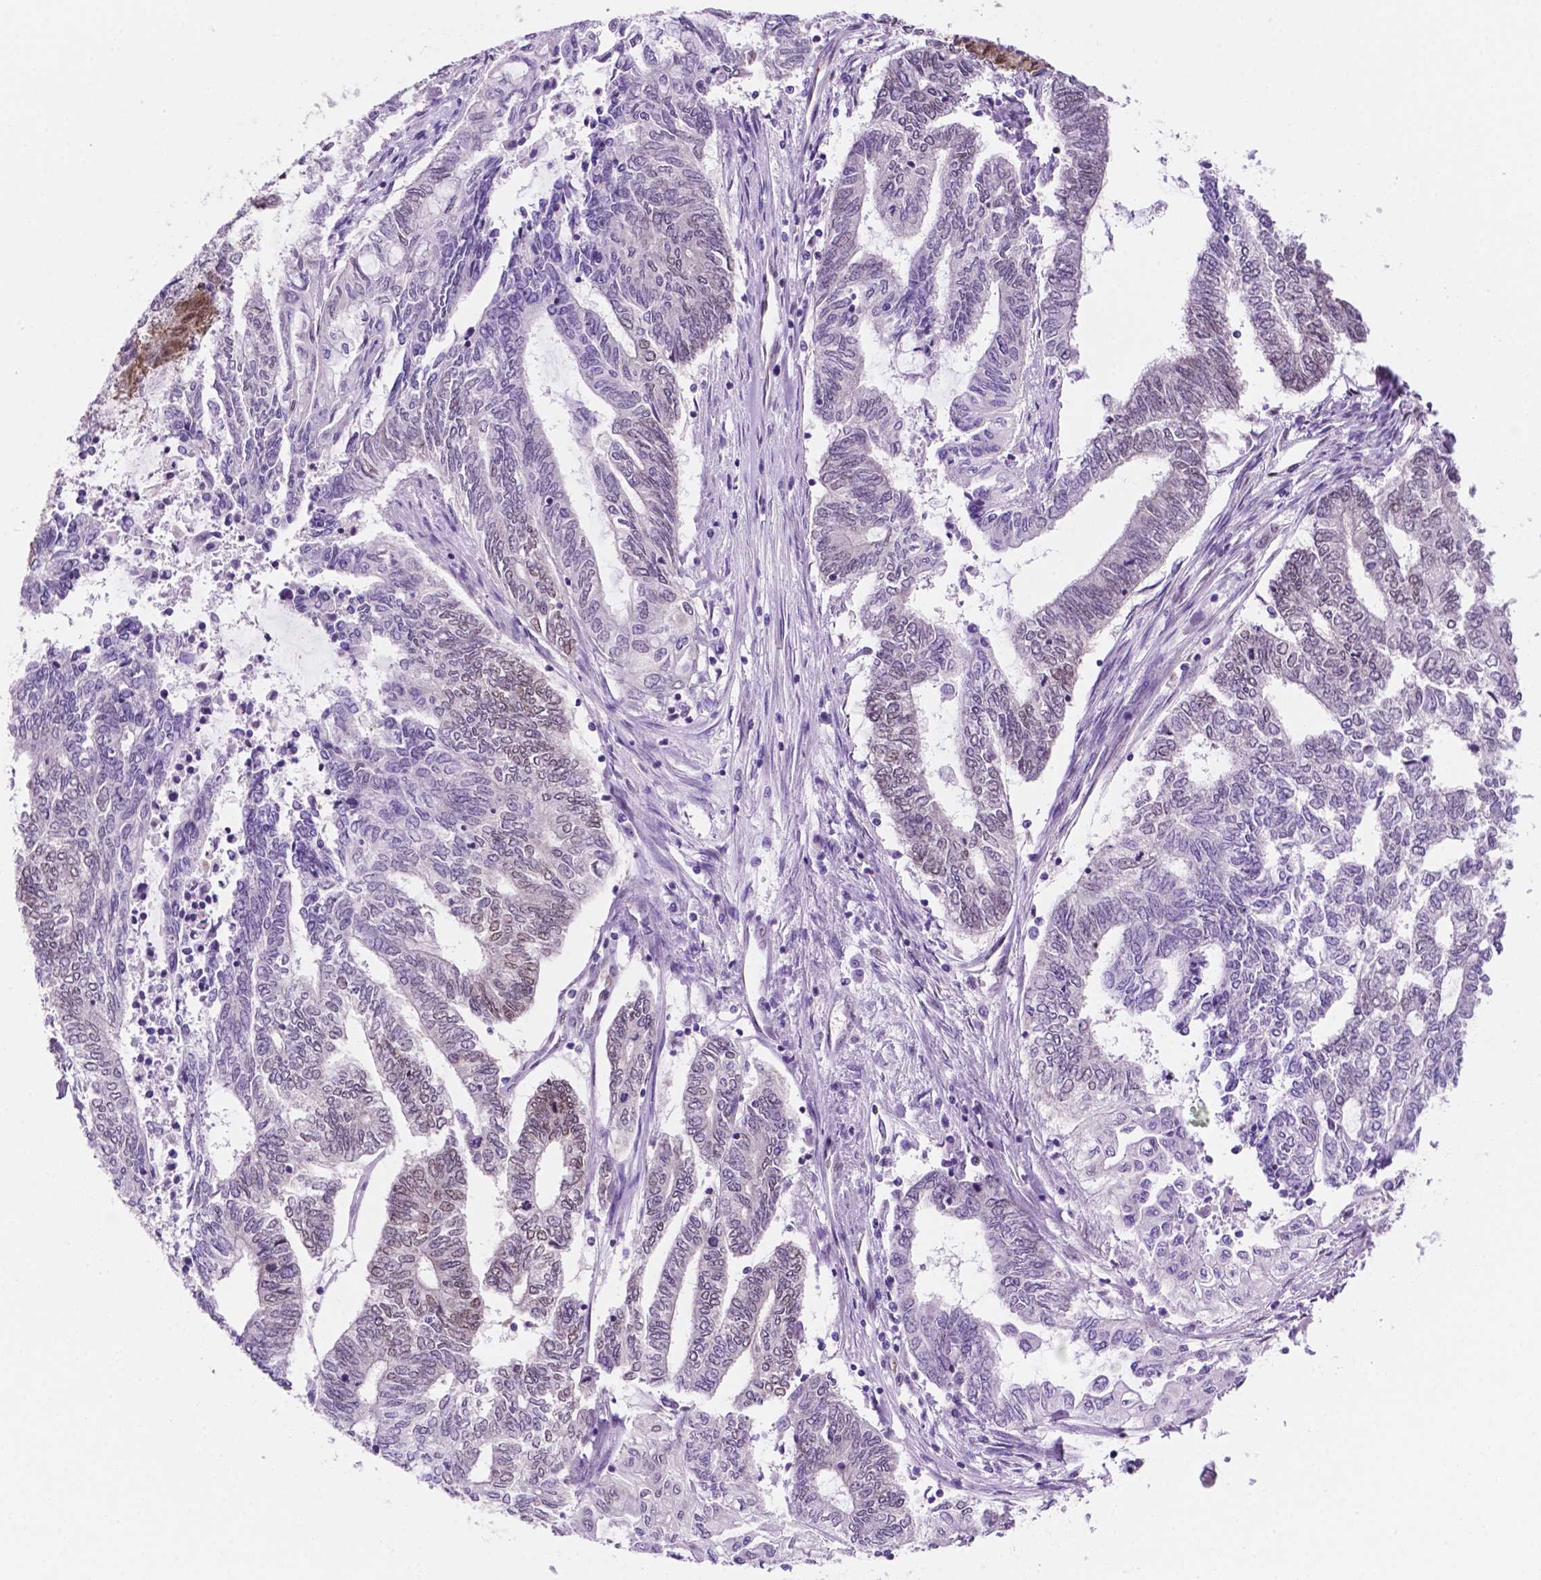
{"staining": {"intensity": "weak", "quantity": "<25%", "location": "nuclear"}, "tissue": "endometrial cancer", "cell_type": "Tumor cells", "image_type": "cancer", "snomed": [{"axis": "morphology", "description": "Adenocarcinoma, NOS"}, {"axis": "topography", "description": "Uterus"}, {"axis": "topography", "description": "Endometrium"}], "caption": "An IHC image of endometrial adenocarcinoma is shown. There is no staining in tumor cells of endometrial adenocarcinoma. Brightfield microscopy of immunohistochemistry (IHC) stained with DAB (3,3'-diaminobenzidine) (brown) and hematoxylin (blue), captured at high magnification.", "gene": "ERF", "patient": {"sex": "female", "age": 70}}